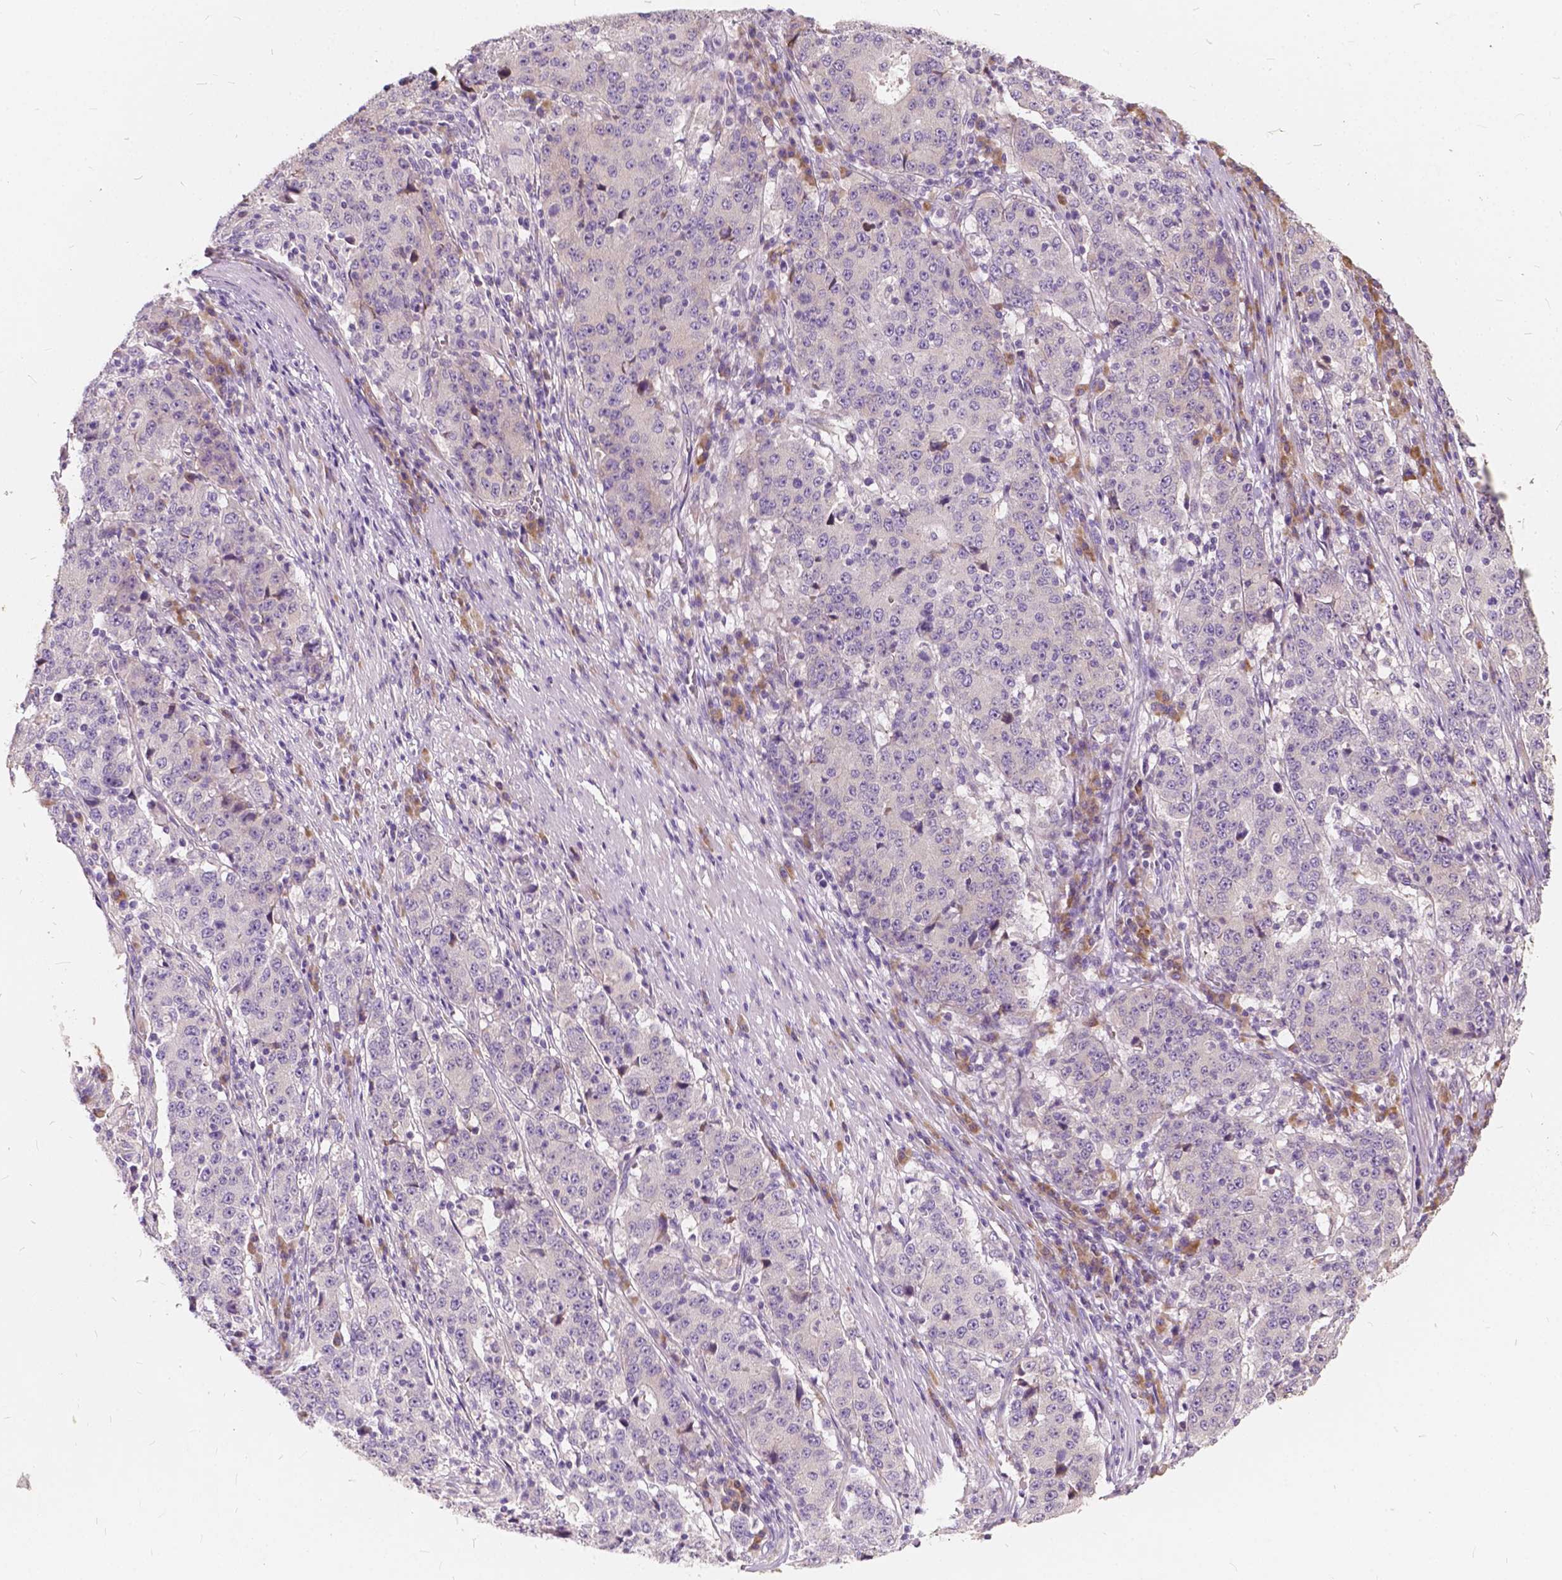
{"staining": {"intensity": "negative", "quantity": "none", "location": "none"}, "tissue": "stomach cancer", "cell_type": "Tumor cells", "image_type": "cancer", "snomed": [{"axis": "morphology", "description": "Adenocarcinoma, NOS"}, {"axis": "topography", "description": "Stomach"}], "caption": "Tumor cells are negative for protein expression in human adenocarcinoma (stomach).", "gene": "SLC7A8", "patient": {"sex": "male", "age": 59}}